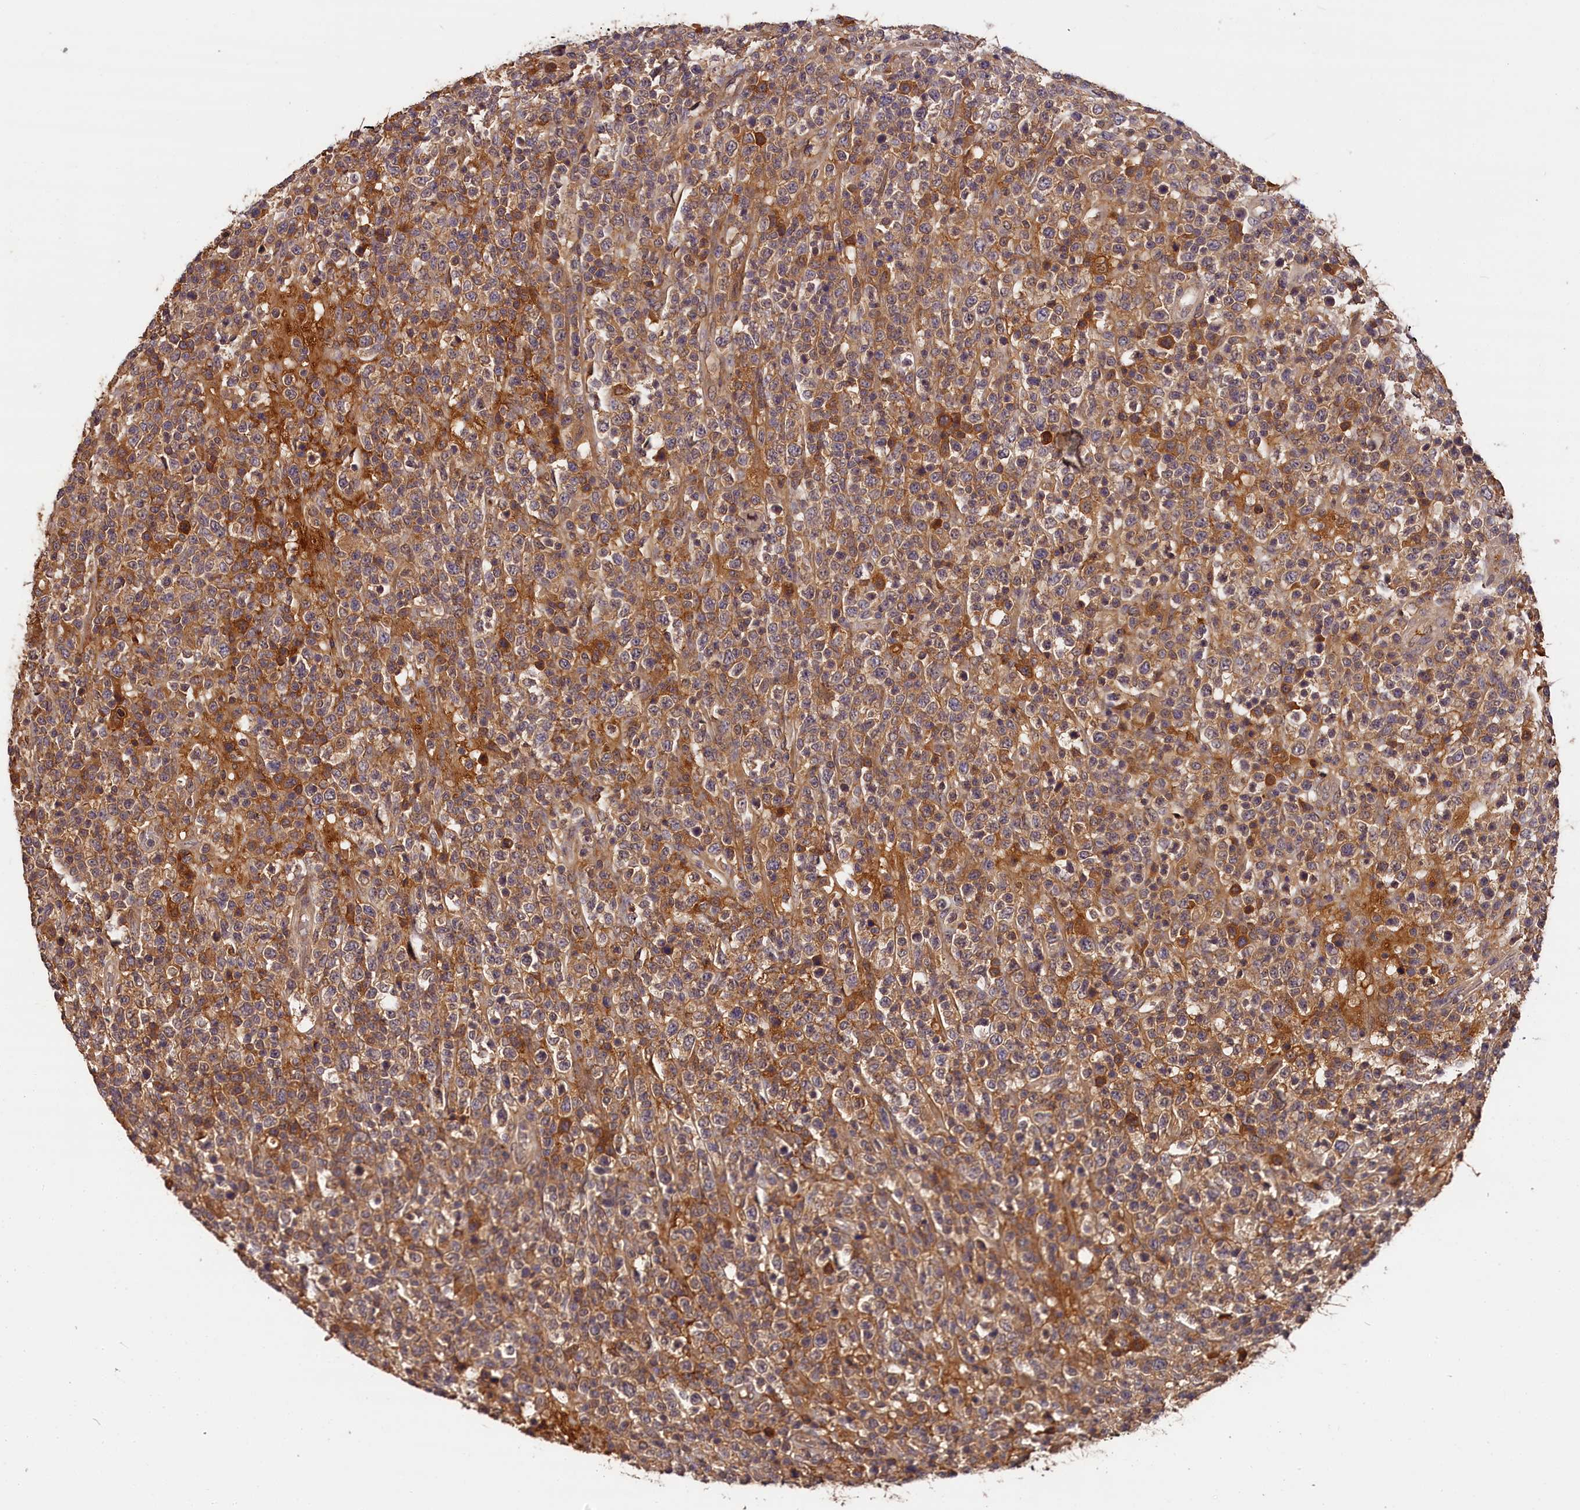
{"staining": {"intensity": "weak", "quantity": "25%-75%", "location": "cytoplasmic/membranous"}, "tissue": "lymphoma", "cell_type": "Tumor cells", "image_type": "cancer", "snomed": [{"axis": "morphology", "description": "Malignant lymphoma, non-Hodgkin's type, High grade"}, {"axis": "topography", "description": "Colon"}], "caption": "A brown stain highlights weak cytoplasmic/membranous positivity of a protein in malignant lymphoma, non-Hodgkin's type (high-grade) tumor cells. (DAB IHC, brown staining for protein, blue staining for nuclei).", "gene": "ITIH1", "patient": {"sex": "female", "age": 53}}